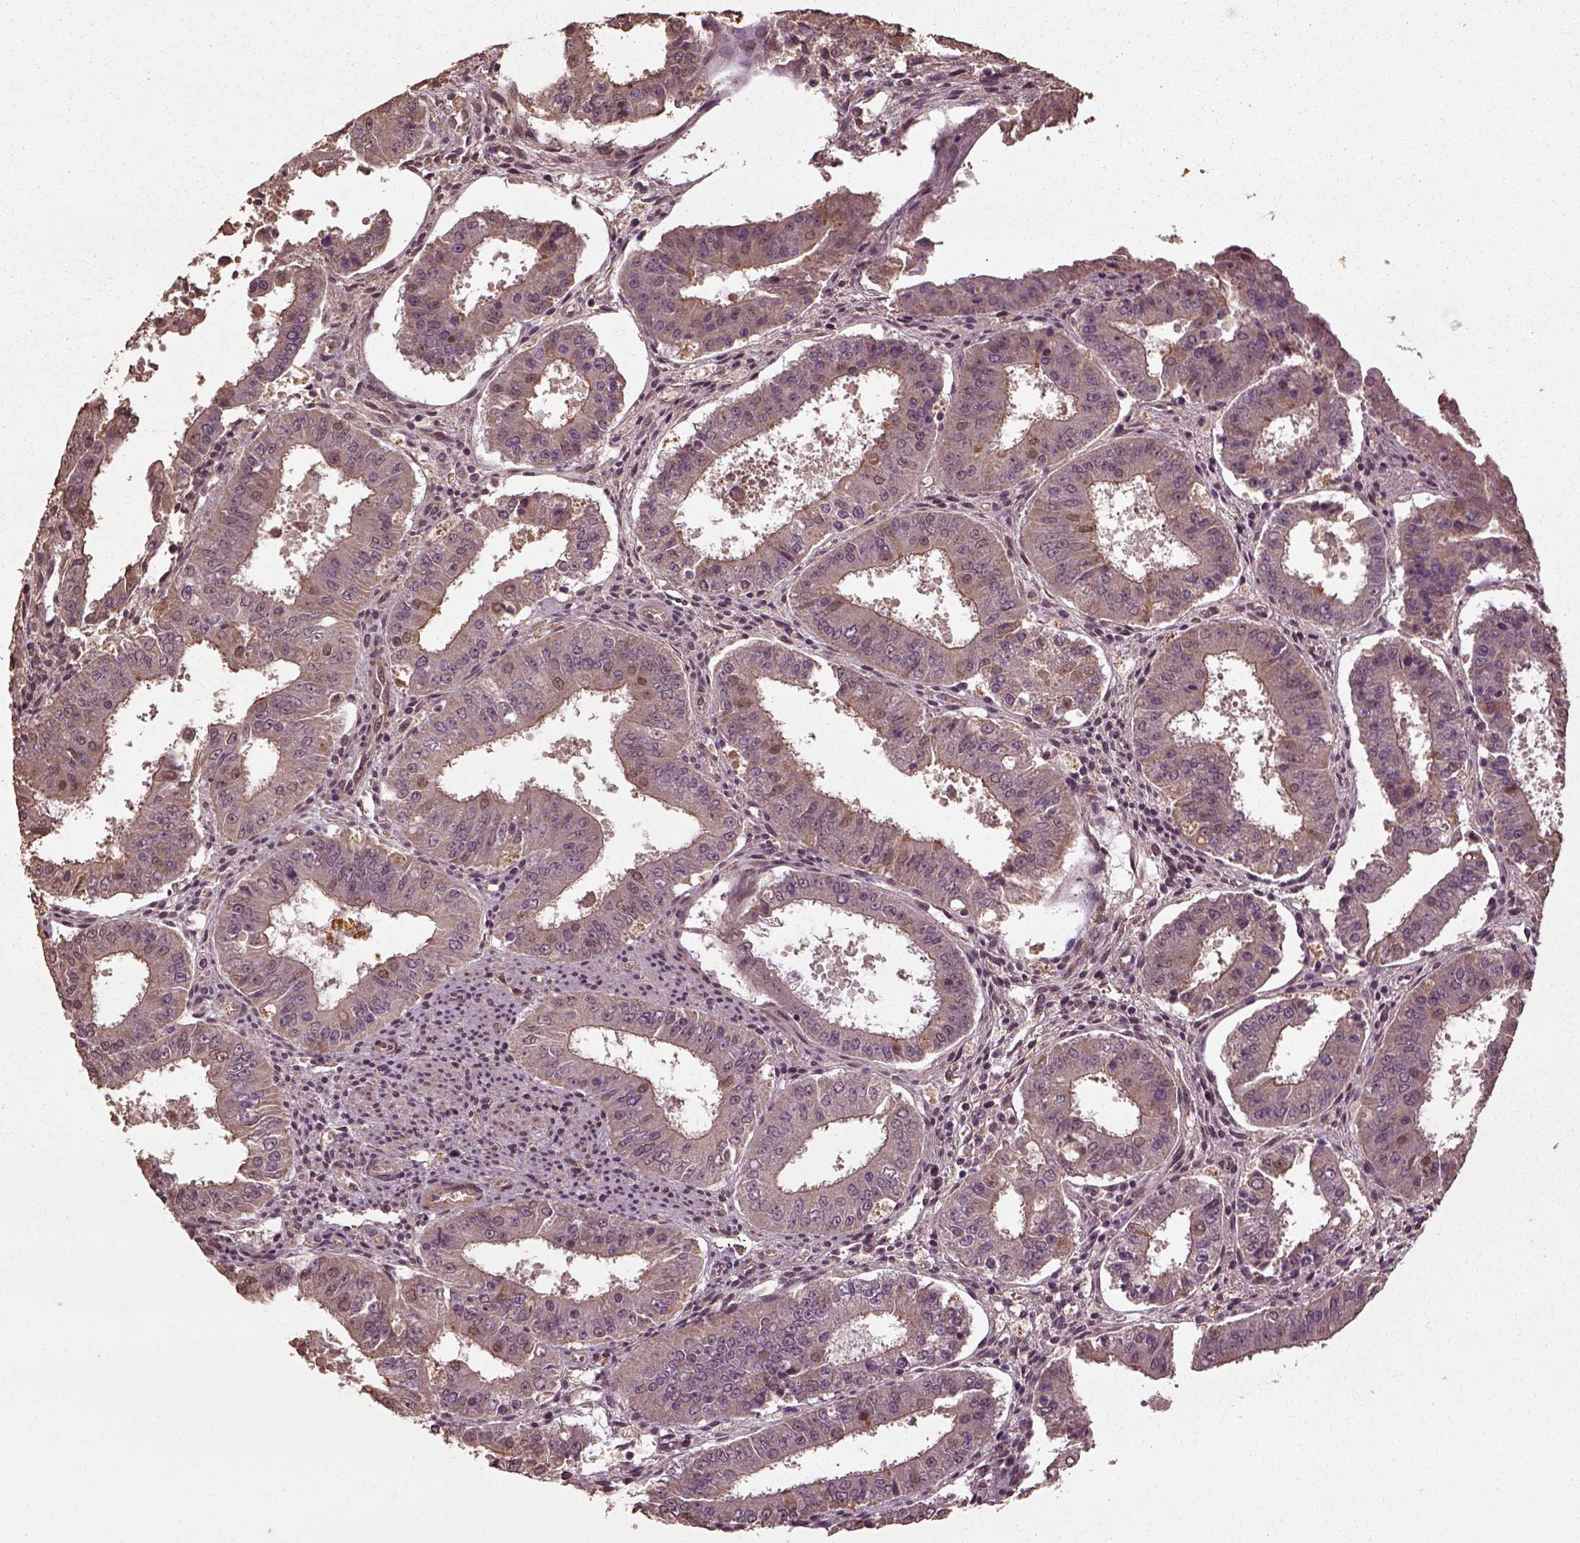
{"staining": {"intensity": "moderate", "quantity": "<25%", "location": "cytoplasmic/membranous"}, "tissue": "ovarian cancer", "cell_type": "Tumor cells", "image_type": "cancer", "snomed": [{"axis": "morphology", "description": "Carcinoma, endometroid"}, {"axis": "topography", "description": "Ovary"}], "caption": "DAB immunohistochemical staining of human endometroid carcinoma (ovarian) reveals moderate cytoplasmic/membranous protein expression in approximately <25% of tumor cells.", "gene": "ERV3-1", "patient": {"sex": "female", "age": 42}}